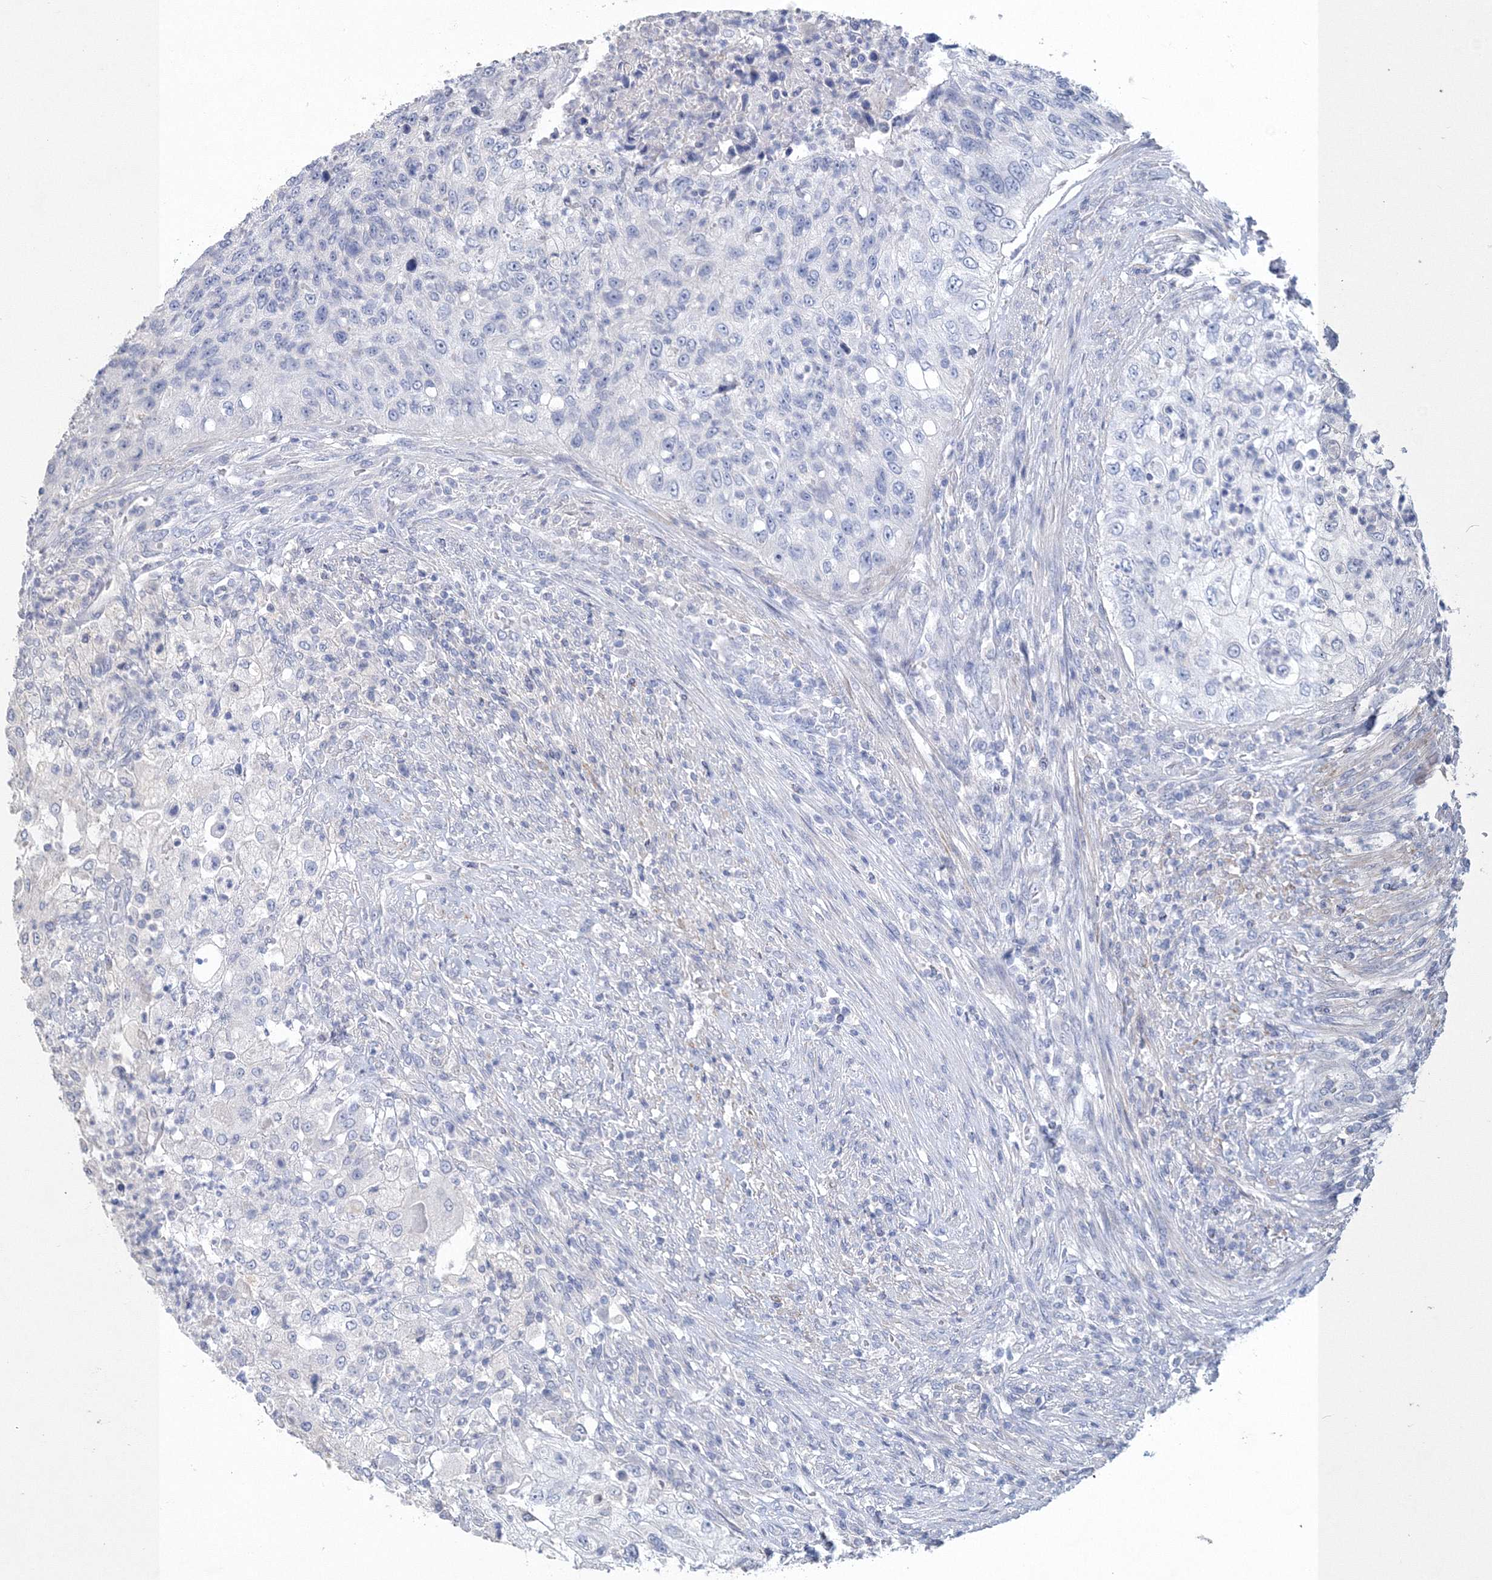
{"staining": {"intensity": "negative", "quantity": "none", "location": "none"}, "tissue": "urothelial cancer", "cell_type": "Tumor cells", "image_type": "cancer", "snomed": [{"axis": "morphology", "description": "Urothelial carcinoma, High grade"}, {"axis": "topography", "description": "Urinary bladder"}], "caption": "This is a histopathology image of immunohistochemistry staining of high-grade urothelial carcinoma, which shows no positivity in tumor cells.", "gene": "OSBPL6", "patient": {"sex": "female", "age": 60}}